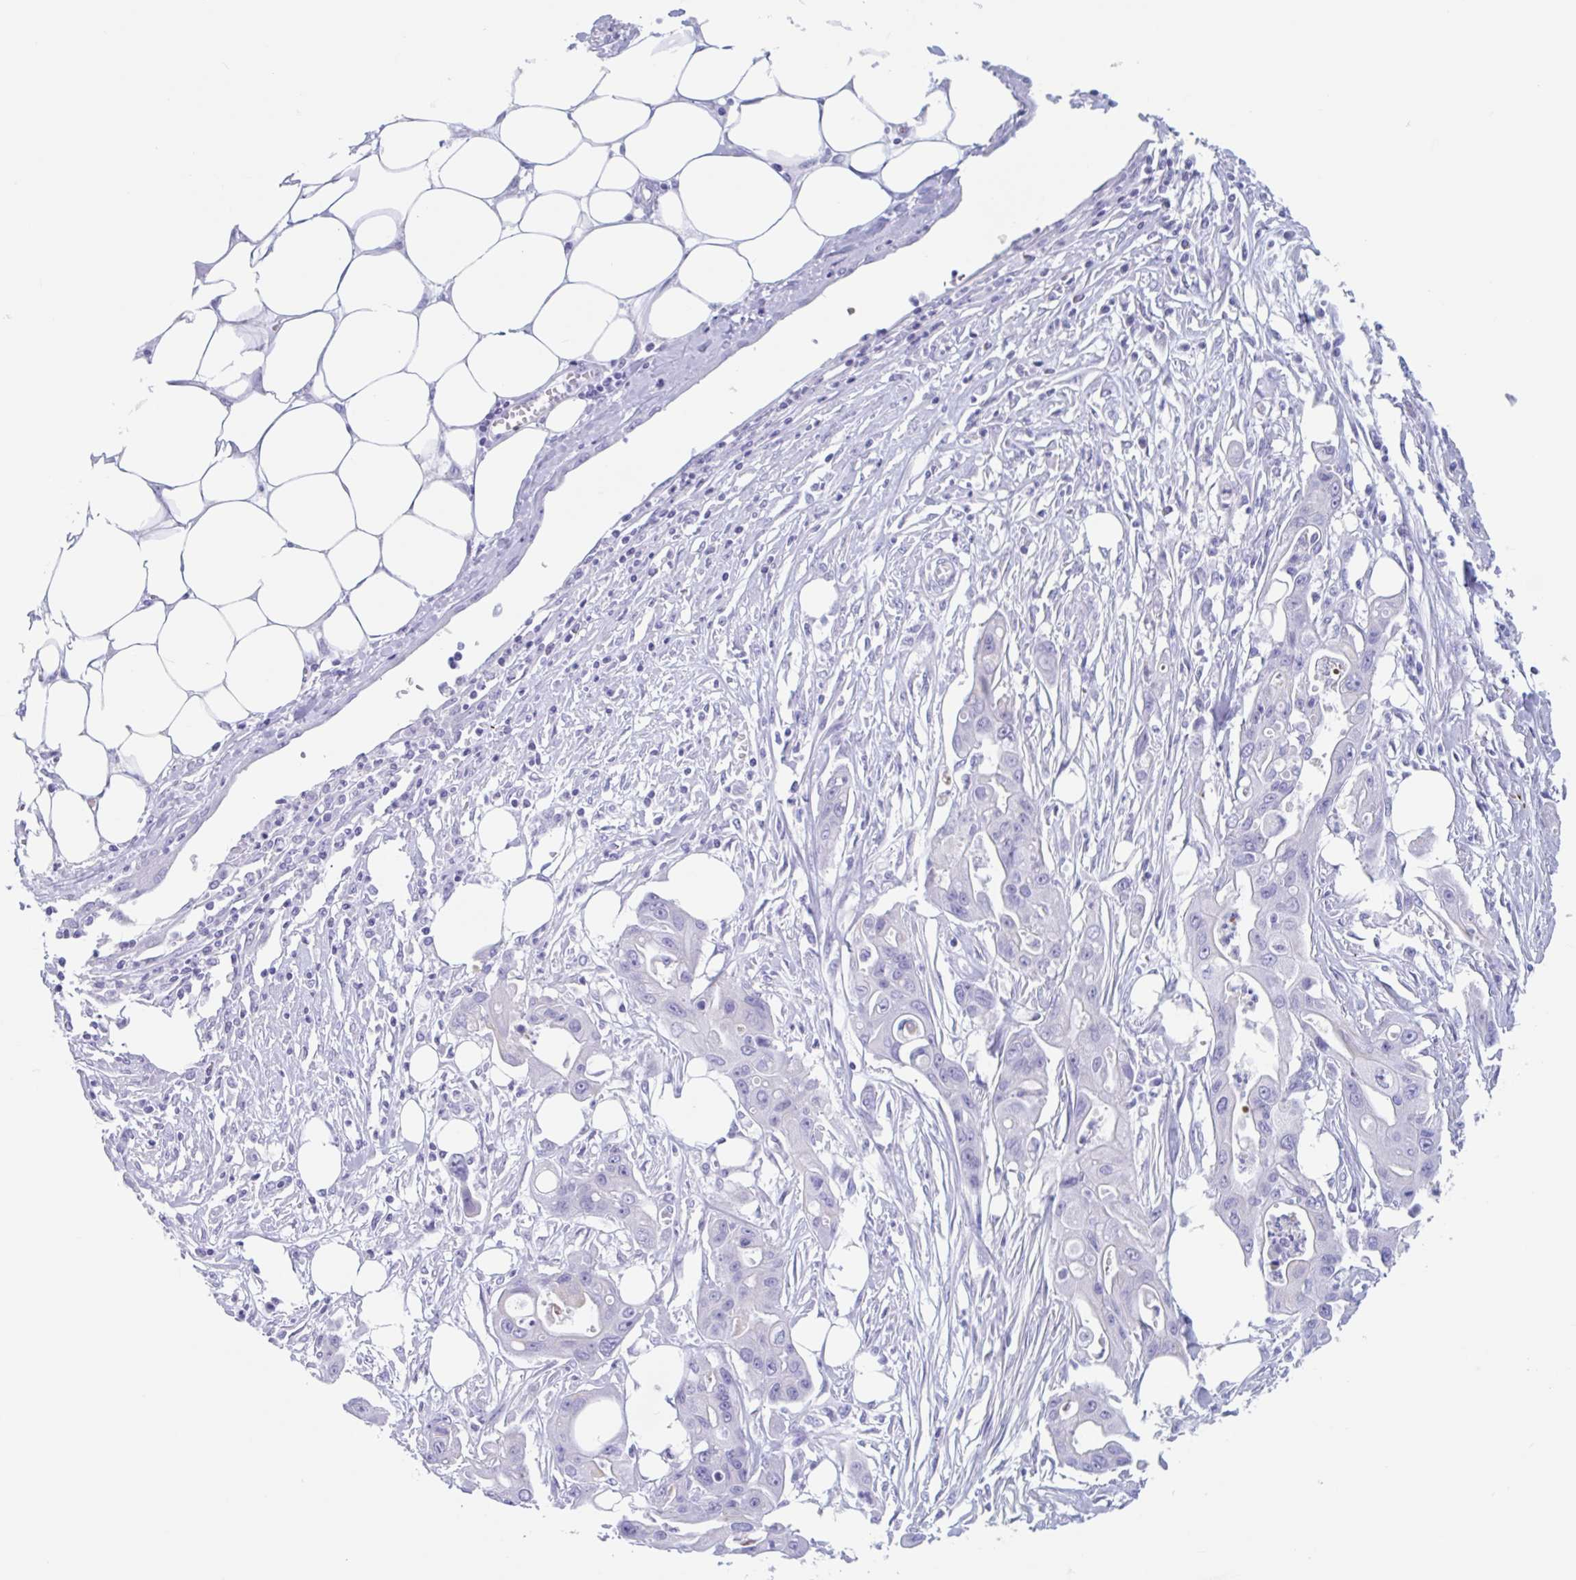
{"staining": {"intensity": "negative", "quantity": "none", "location": "none"}, "tissue": "ovarian cancer", "cell_type": "Tumor cells", "image_type": "cancer", "snomed": [{"axis": "morphology", "description": "Cystadenocarcinoma, mucinous, NOS"}, {"axis": "topography", "description": "Ovary"}], "caption": "Ovarian mucinous cystadenocarcinoma was stained to show a protein in brown. There is no significant positivity in tumor cells. (IHC, brightfield microscopy, high magnification).", "gene": "CPTP", "patient": {"sex": "female", "age": 70}}